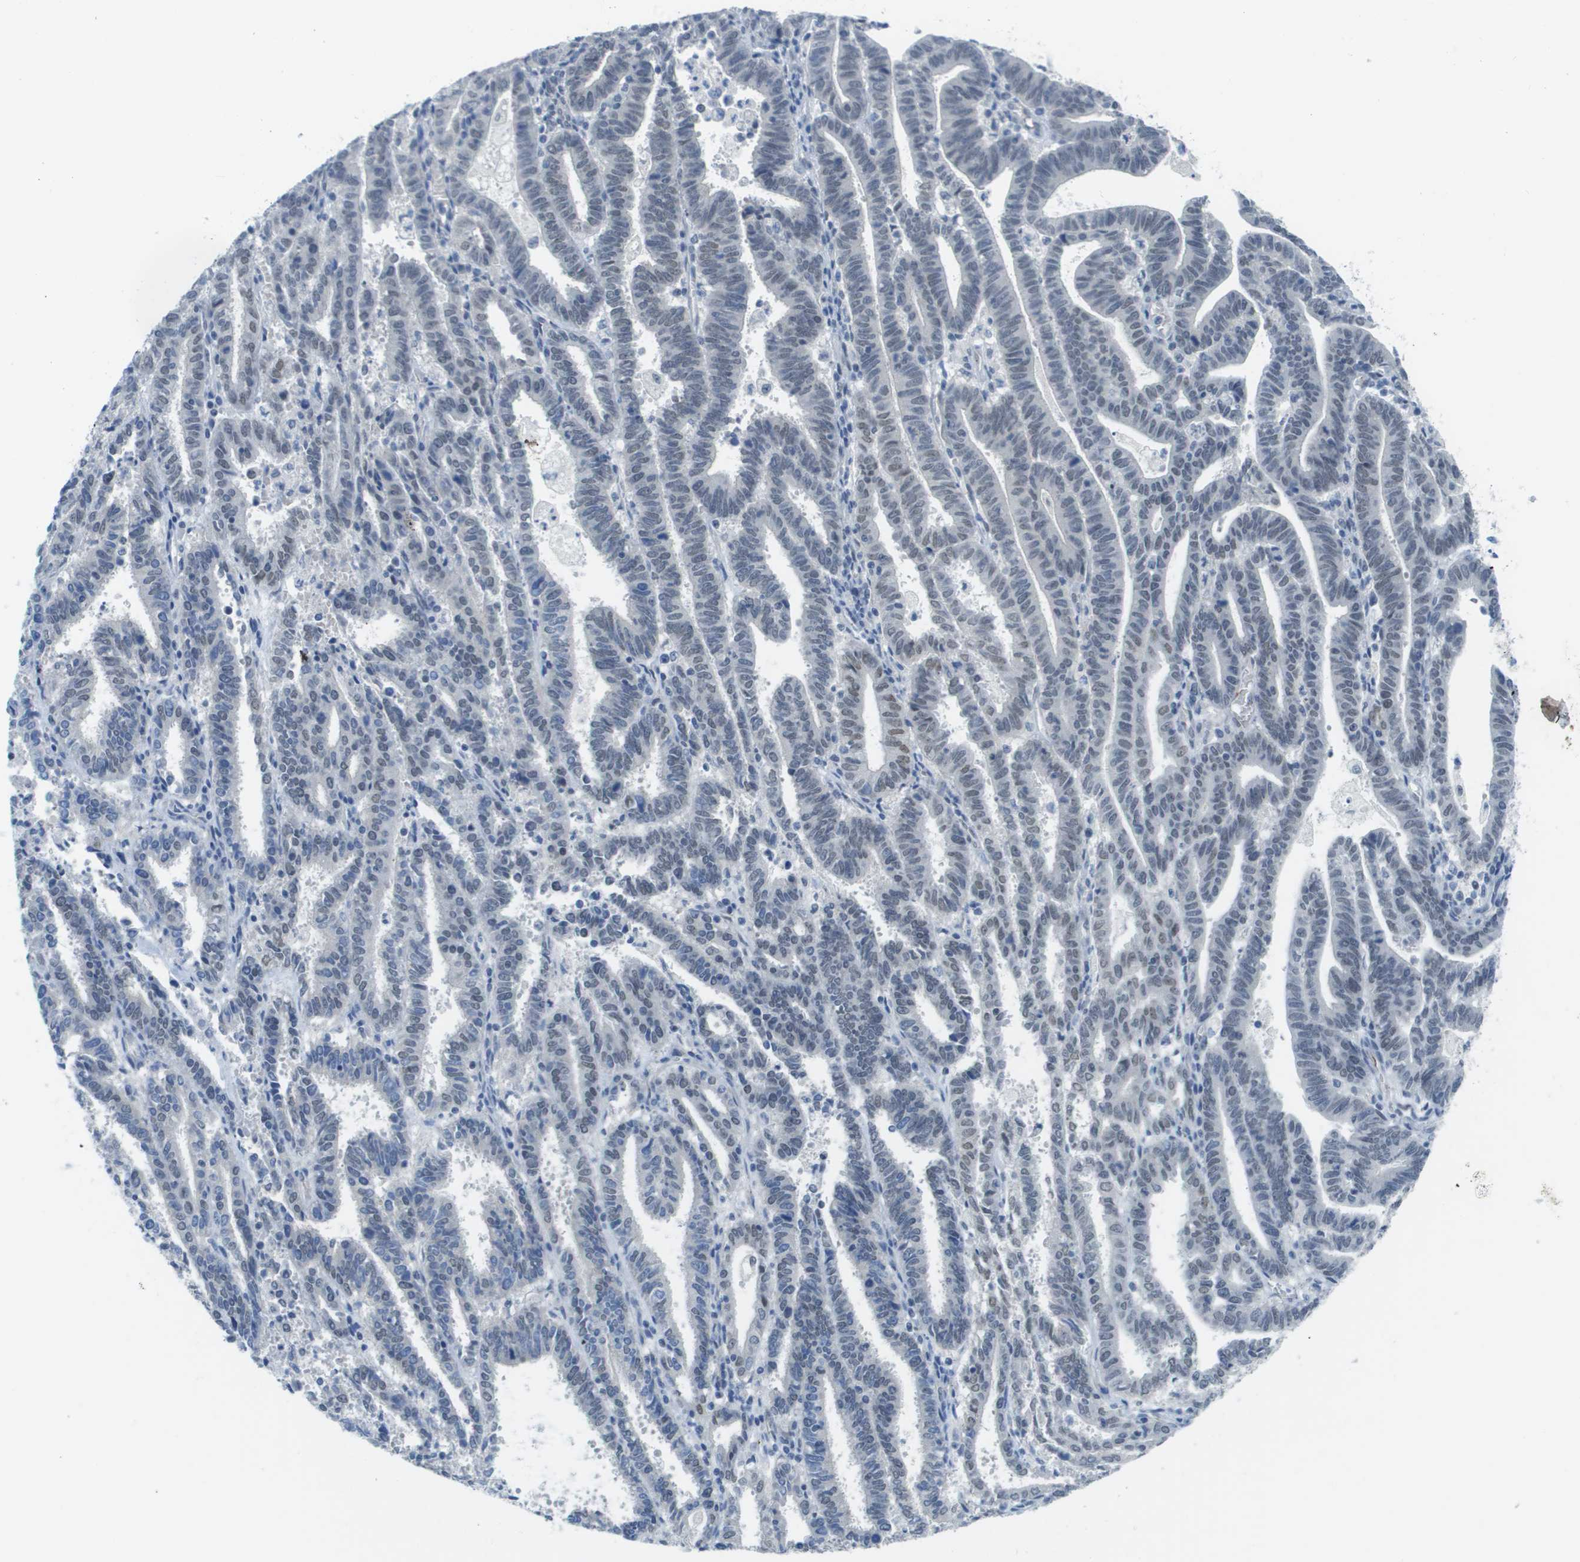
{"staining": {"intensity": "moderate", "quantity": "<25%", "location": "nuclear"}, "tissue": "endometrial cancer", "cell_type": "Tumor cells", "image_type": "cancer", "snomed": [{"axis": "morphology", "description": "Adenocarcinoma, NOS"}, {"axis": "topography", "description": "Uterus"}], "caption": "Moderate nuclear staining is appreciated in about <25% of tumor cells in adenocarcinoma (endometrial). Using DAB (3,3'-diaminobenzidine) (brown) and hematoxylin (blue) stains, captured at high magnification using brightfield microscopy.", "gene": "ARID1B", "patient": {"sex": "female", "age": 83}}